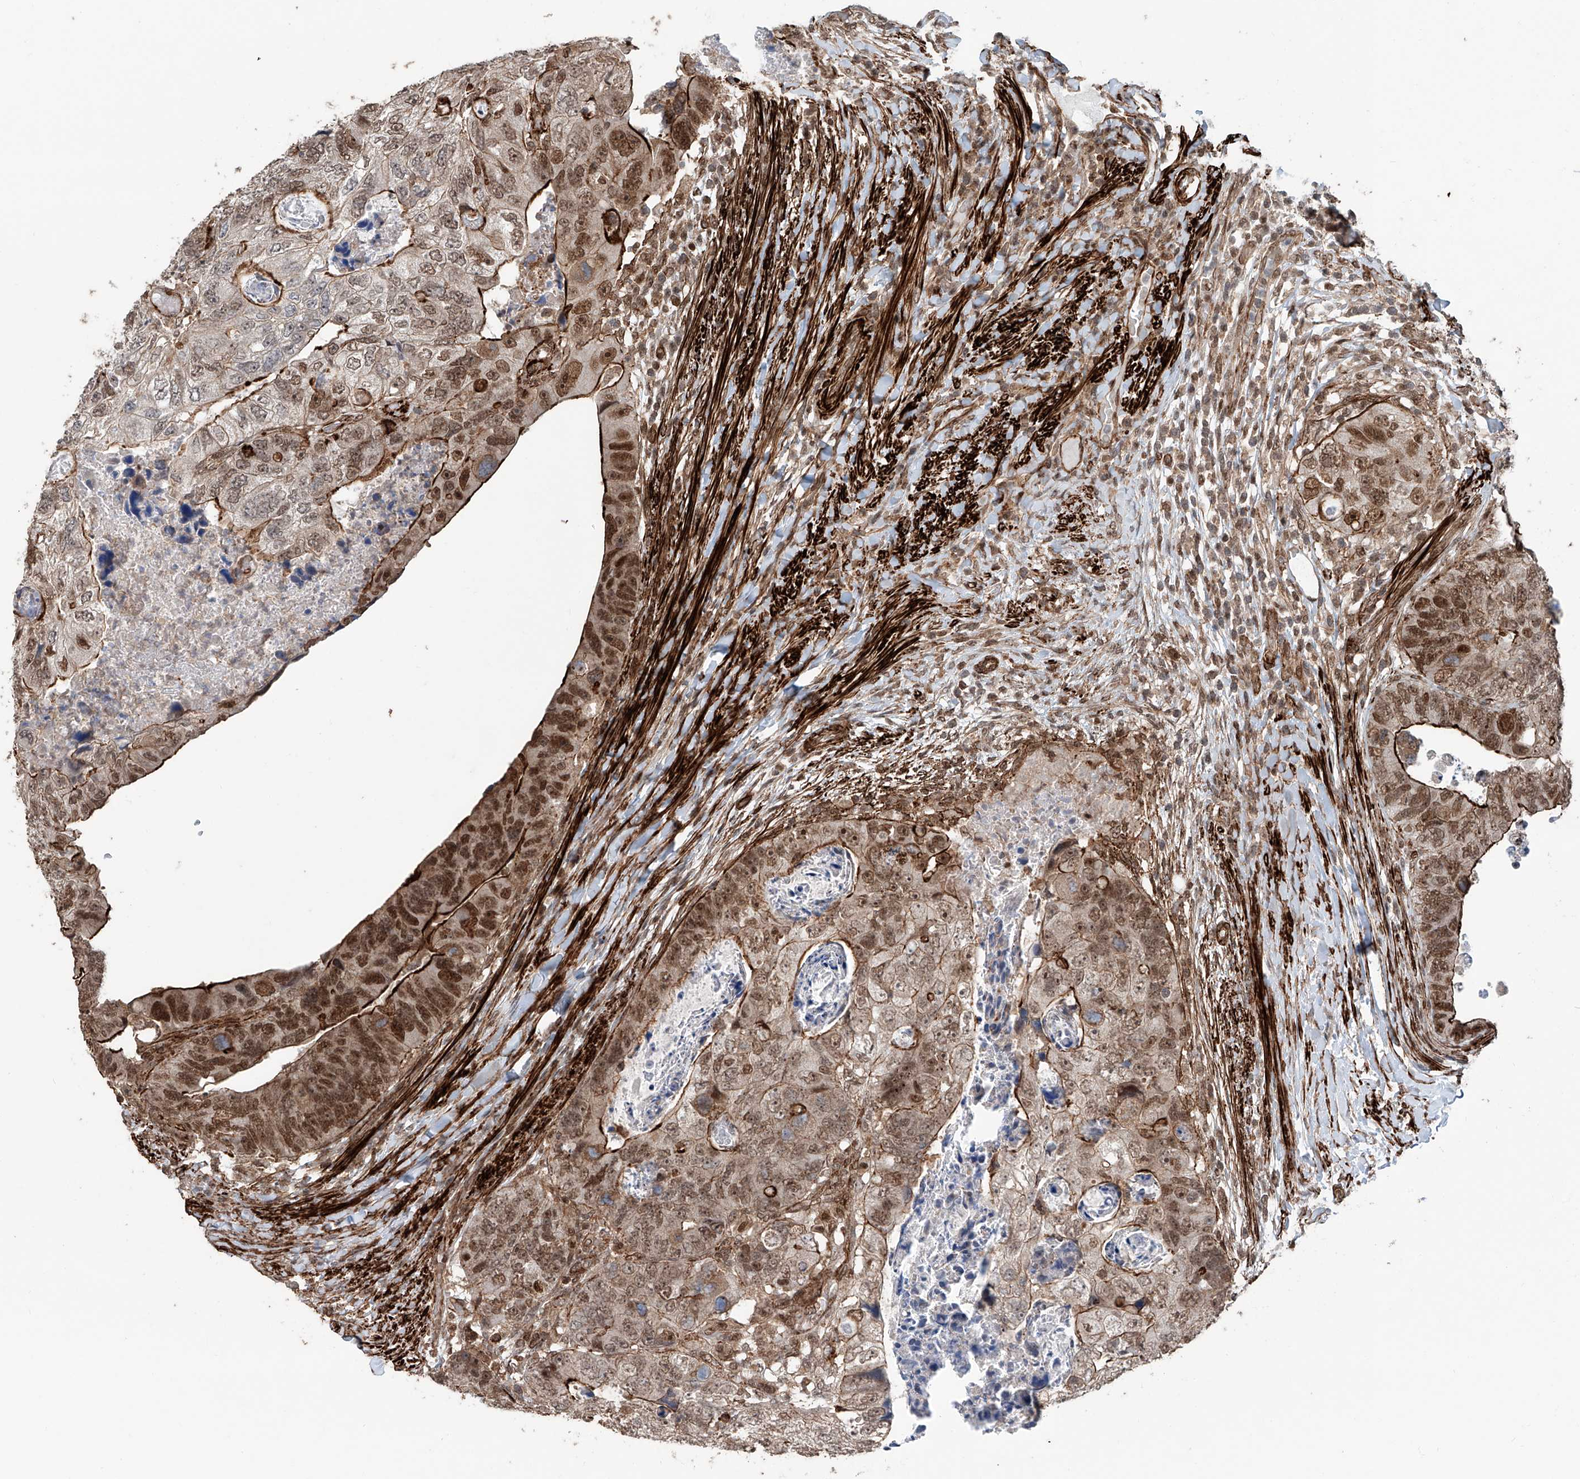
{"staining": {"intensity": "moderate", "quantity": ">75%", "location": "cytoplasmic/membranous,nuclear"}, "tissue": "colorectal cancer", "cell_type": "Tumor cells", "image_type": "cancer", "snomed": [{"axis": "morphology", "description": "Adenocarcinoma, NOS"}, {"axis": "topography", "description": "Rectum"}], "caption": "Moderate cytoplasmic/membranous and nuclear protein expression is seen in approximately >75% of tumor cells in colorectal cancer.", "gene": "SDE2", "patient": {"sex": "male", "age": 59}}